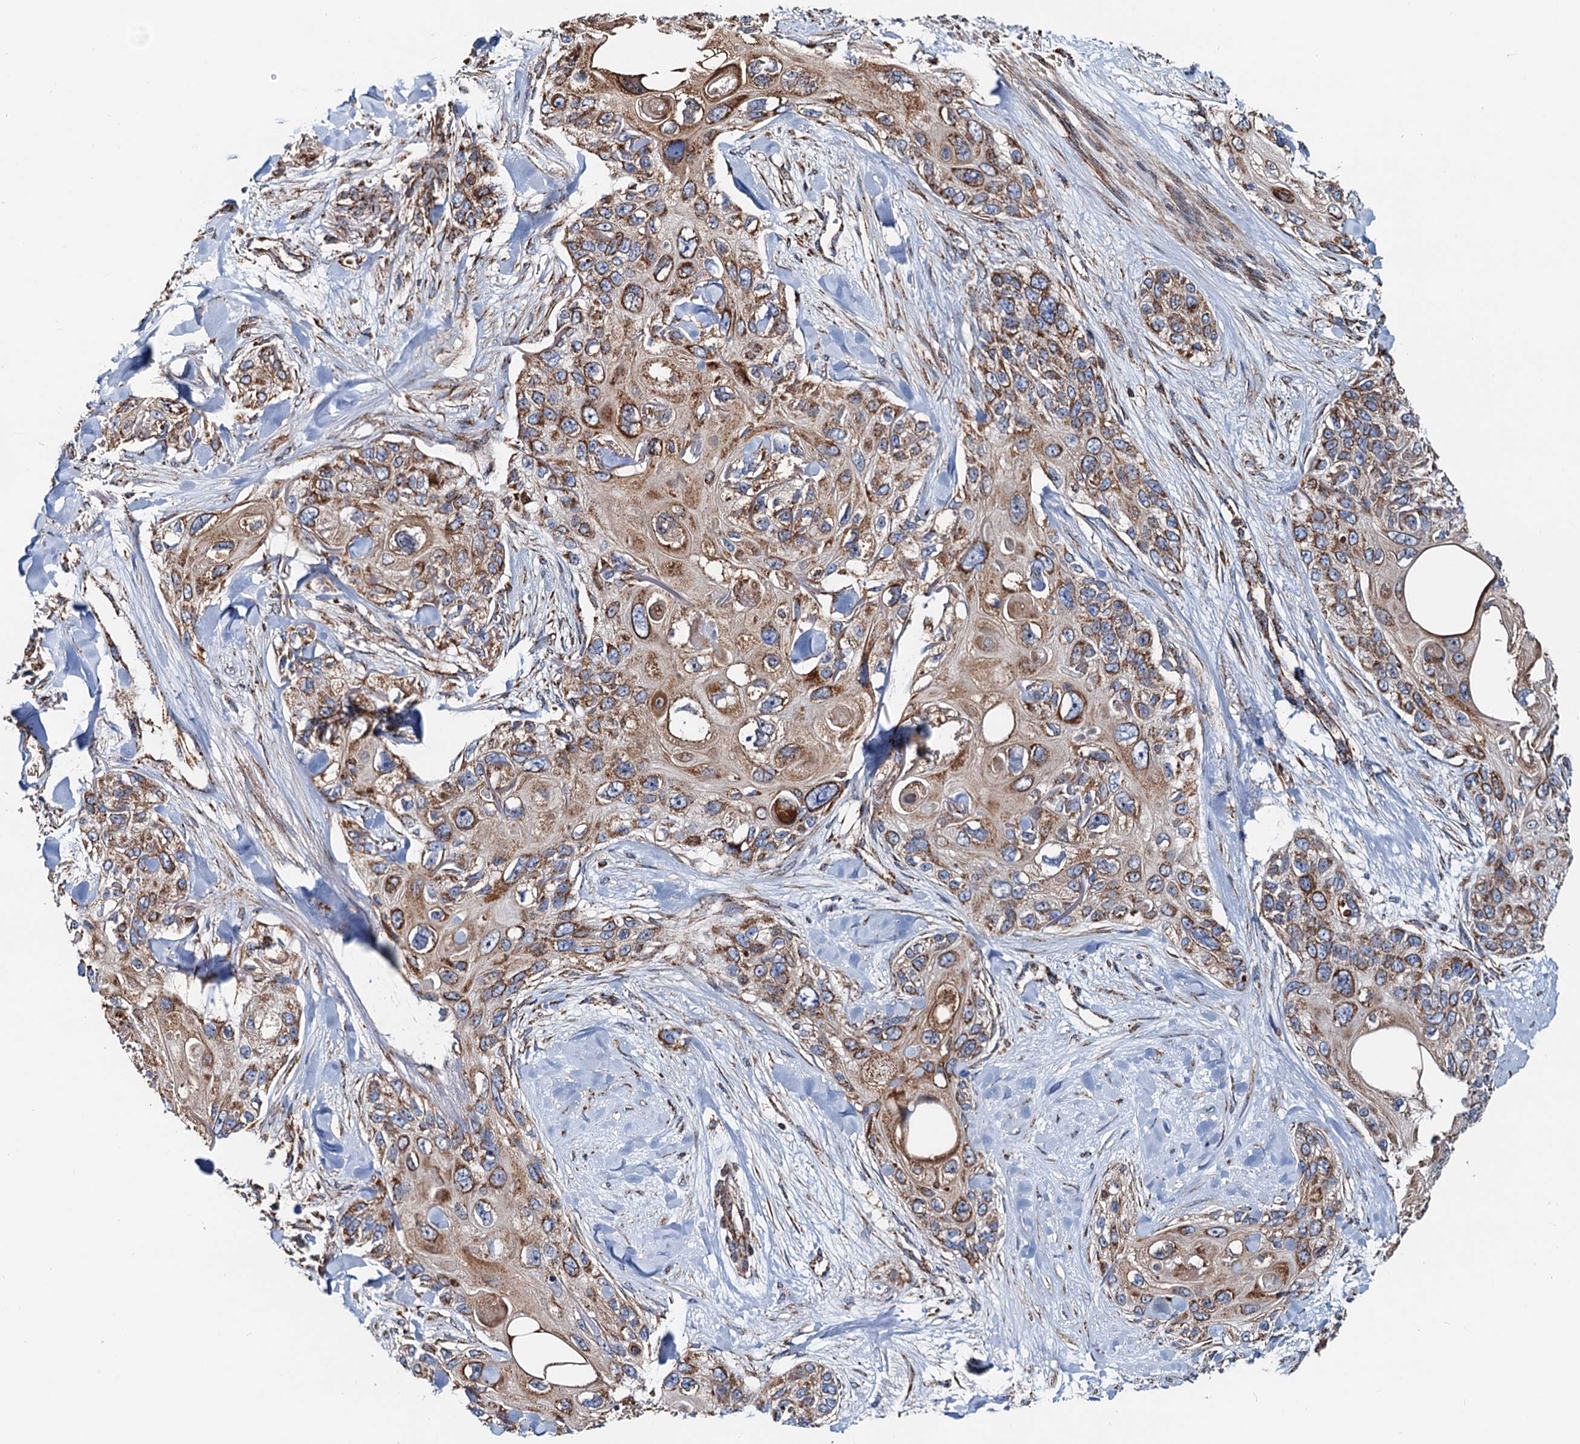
{"staining": {"intensity": "moderate", "quantity": ">75%", "location": "cytoplasmic/membranous"}, "tissue": "skin cancer", "cell_type": "Tumor cells", "image_type": "cancer", "snomed": [{"axis": "morphology", "description": "Normal tissue, NOS"}, {"axis": "morphology", "description": "Squamous cell carcinoma, NOS"}, {"axis": "topography", "description": "Skin"}], "caption": "This image displays skin cancer (squamous cell carcinoma) stained with immunohistochemistry to label a protein in brown. The cytoplasmic/membranous of tumor cells show moderate positivity for the protein. Nuclei are counter-stained blue.", "gene": "AAGAB", "patient": {"sex": "male", "age": 72}}